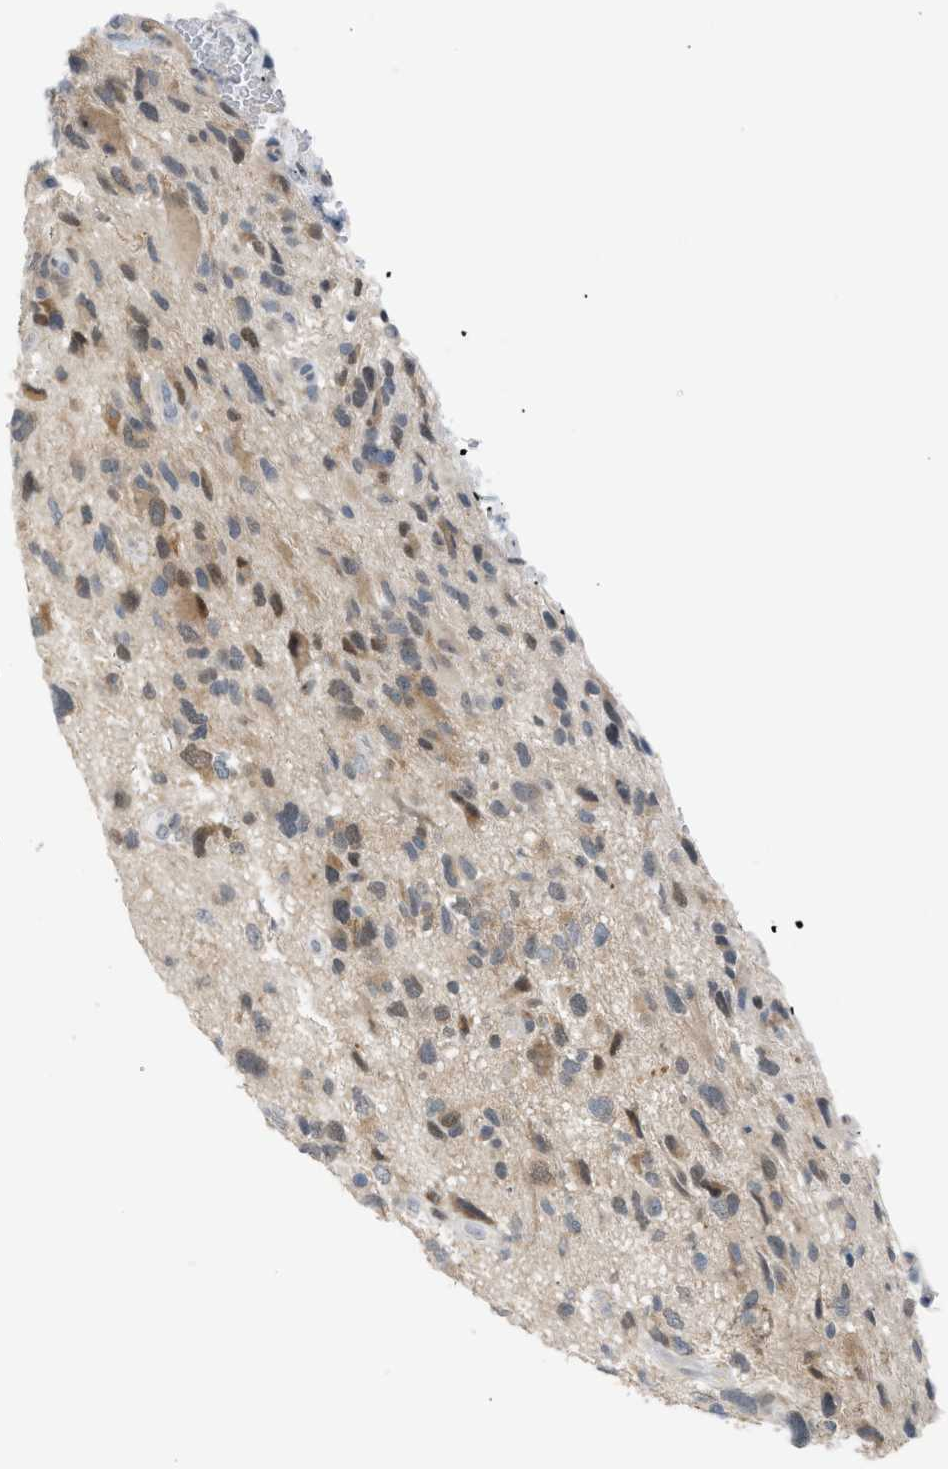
{"staining": {"intensity": "moderate", "quantity": "25%-75%", "location": "cytoplasmic/membranous,nuclear"}, "tissue": "glioma", "cell_type": "Tumor cells", "image_type": "cancer", "snomed": [{"axis": "morphology", "description": "Glioma, malignant, High grade"}, {"axis": "topography", "description": "Brain"}], "caption": "Tumor cells exhibit medium levels of moderate cytoplasmic/membranous and nuclear positivity in approximately 25%-75% of cells in human high-grade glioma (malignant).", "gene": "NPS", "patient": {"sex": "male", "age": 33}}